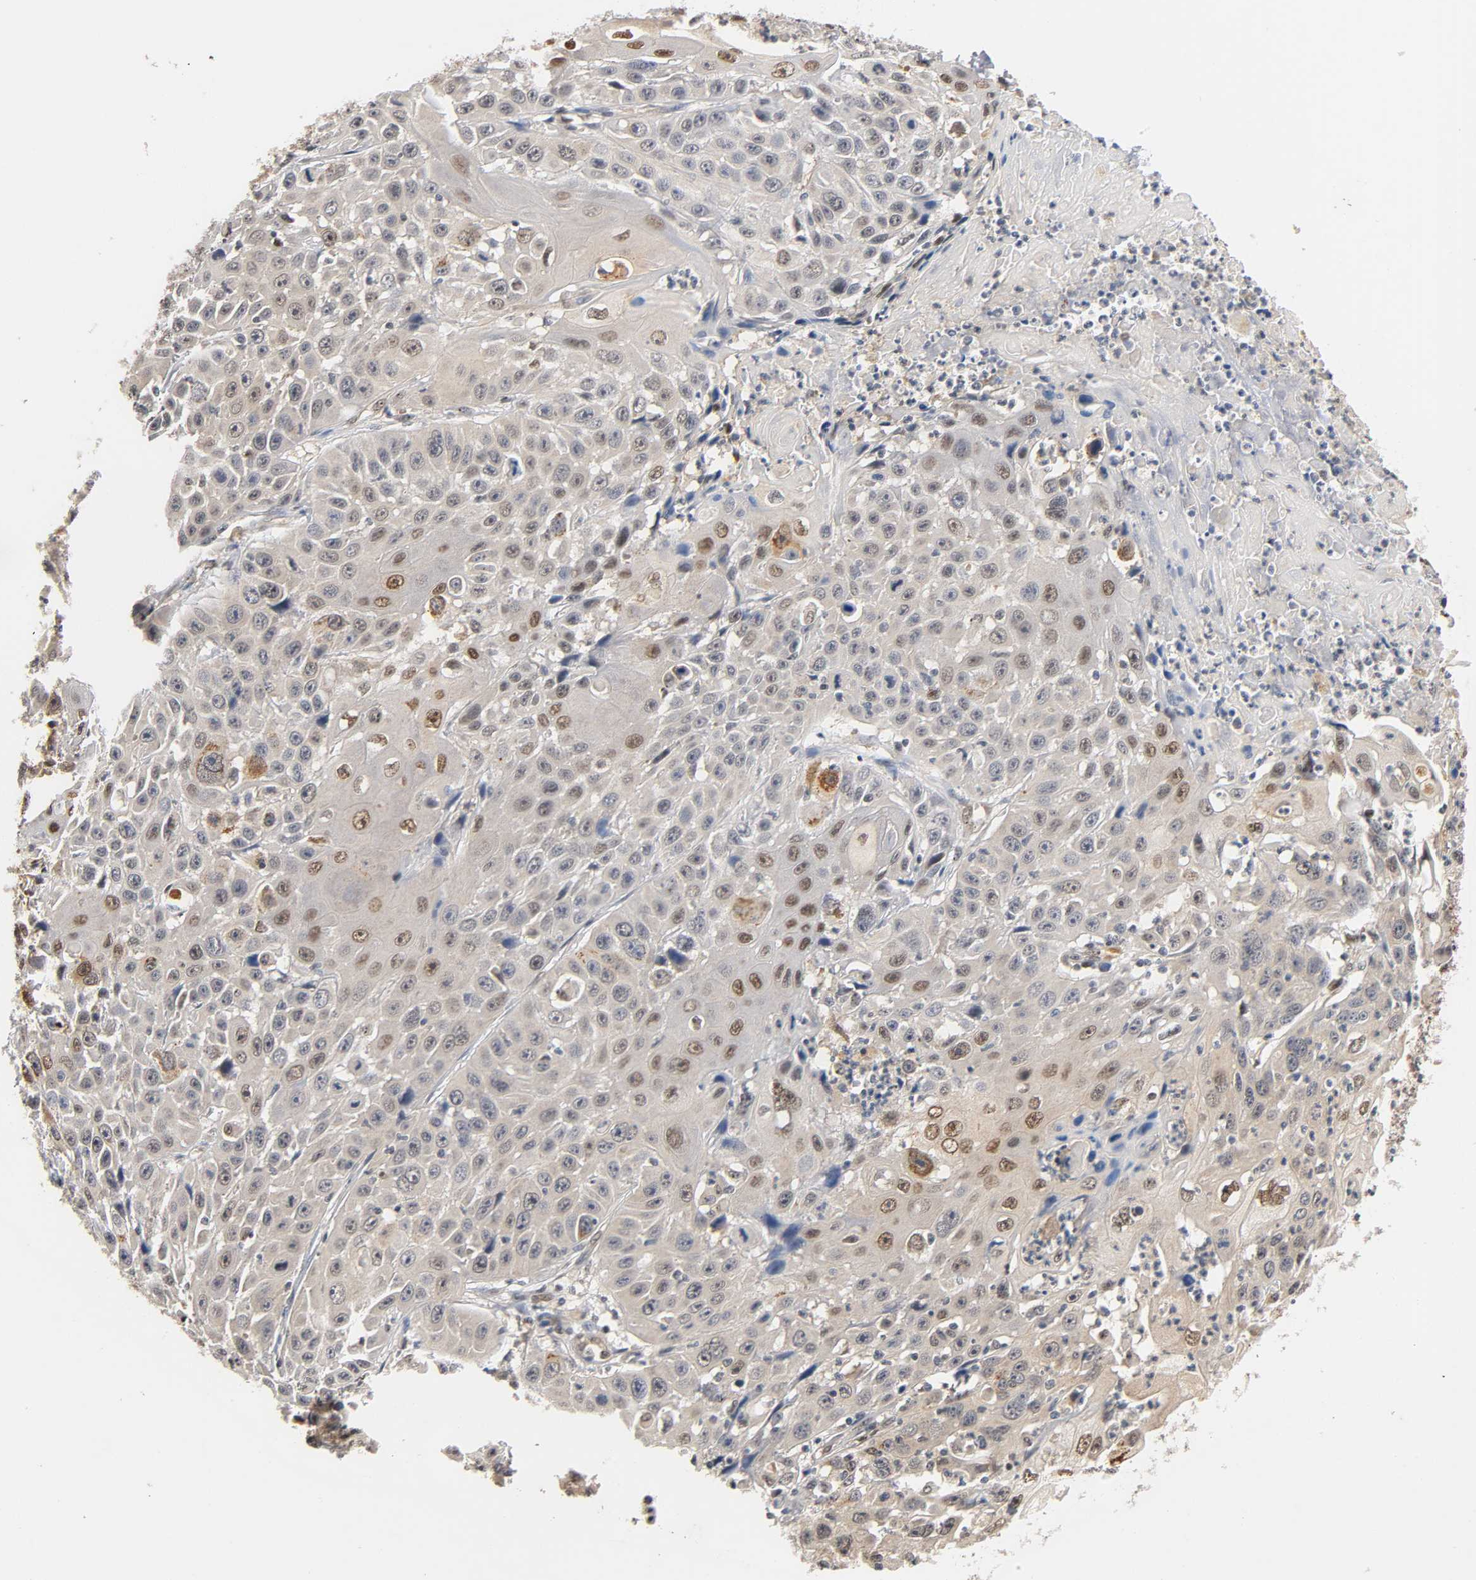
{"staining": {"intensity": "moderate", "quantity": "25%-75%", "location": "nuclear"}, "tissue": "cervical cancer", "cell_type": "Tumor cells", "image_type": "cancer", "snomed": [{"axis": "morphology", "description": "Squamous cell carcinoma, NOS"}, {"axis": "topography", "description": "Cervix"}], "caption": "Moderate nuclear expression for a protein is present in approximately 25%-75% of tumor cells of cervical squamous cell carcinoma using immunohistochemistry (IHC).", "gene": "UBC", "patient": {"sex": "female", "age": 39}}